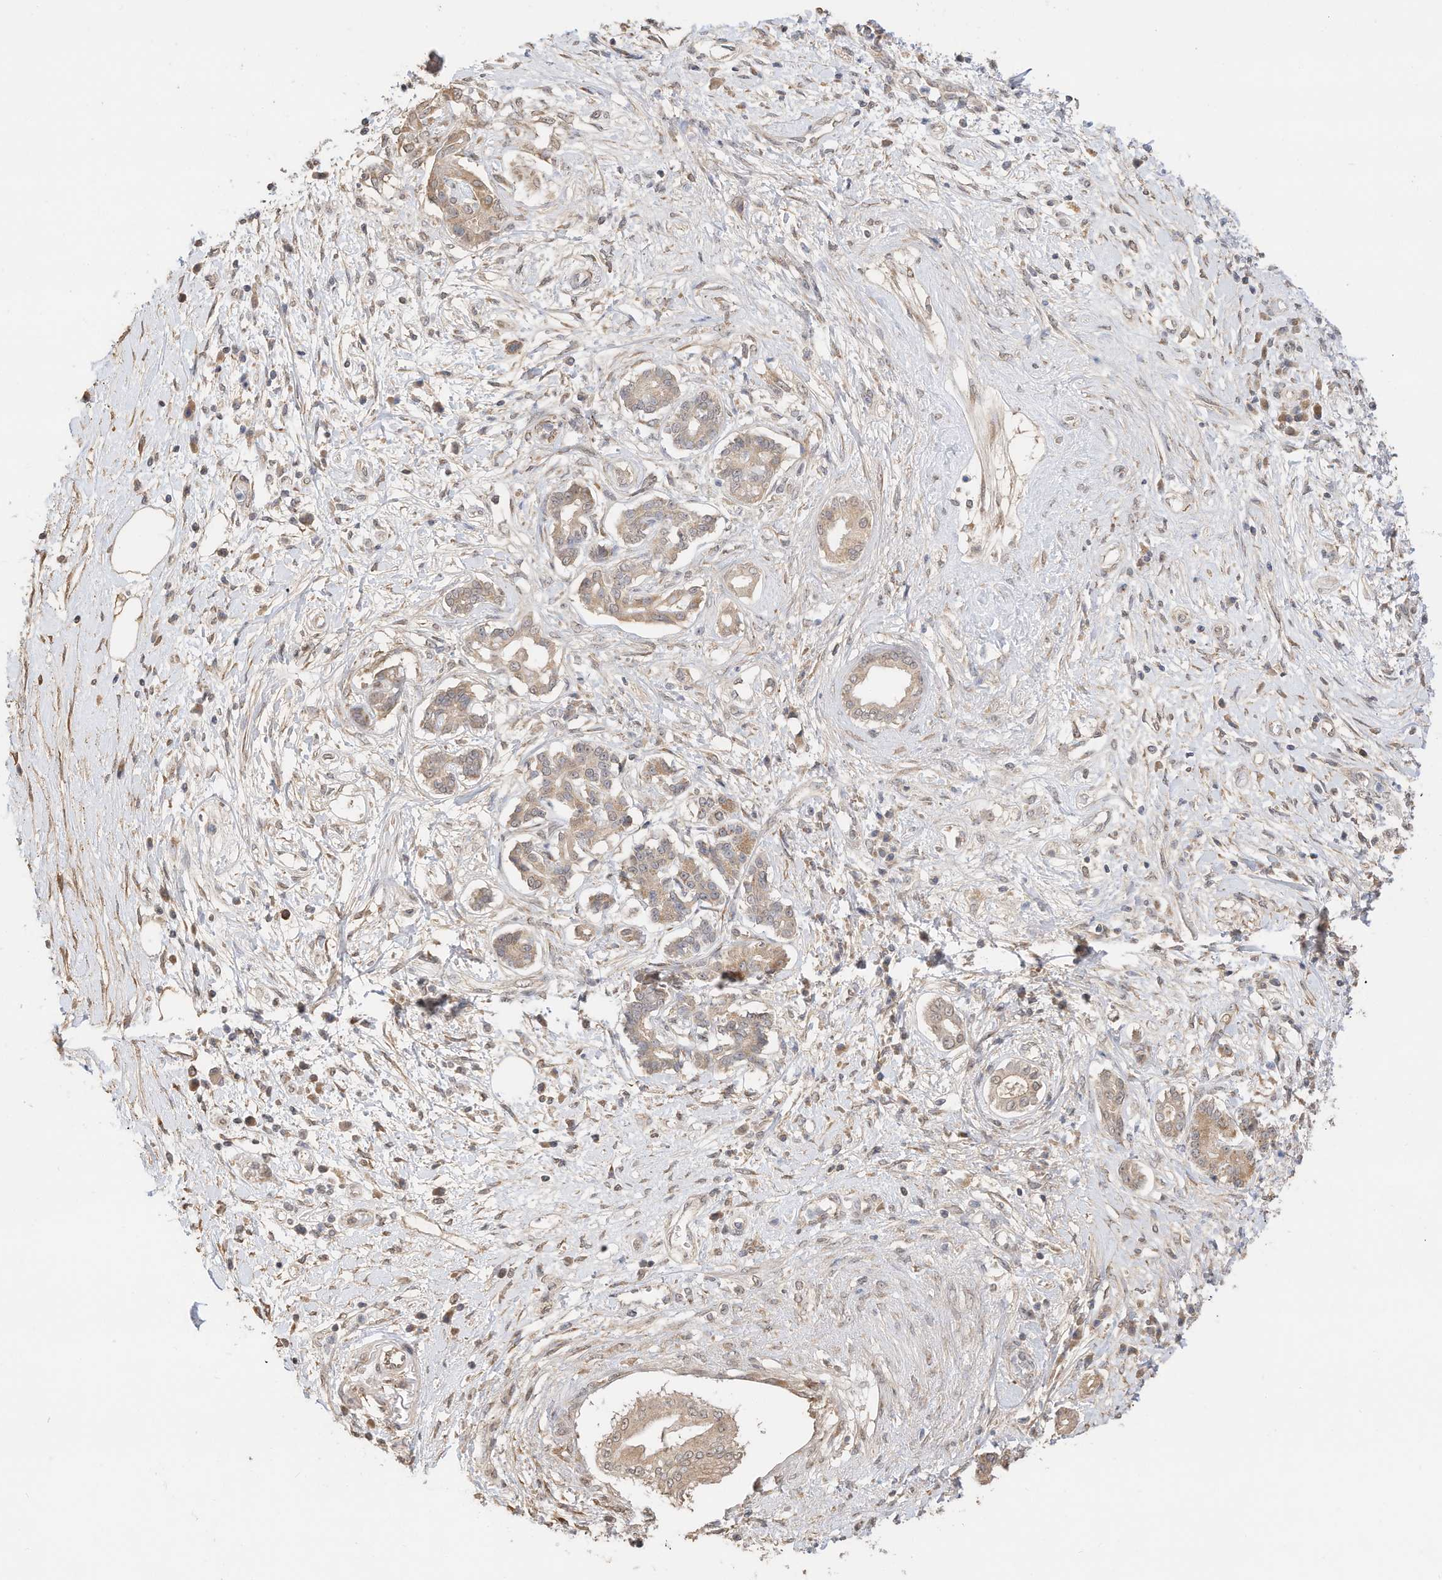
{"staining": {"intensity": "moderate", "quantity": "25%-75%", "location": "cytoplasmic/membranous"}, "tissue": "pancreatic cancer", "cell_type": "Tumor cells", "image_type": "cancer", "snomed": [{"axis": "morphology", "description": "Adenocarcinoma, NOS"}, {"axis": "topography", "description": "Pancreas"}], "caption": "This image reveals immunohistochemistry (IHC) staining of pancreatic cancer (adenocarcinoma), with medium moderate cytoplasmic/membranous positivity in approximately 25%-75% of tumor cells.", "gene": "CAGE1", "patient": {"sex": "female", "age": 56}}